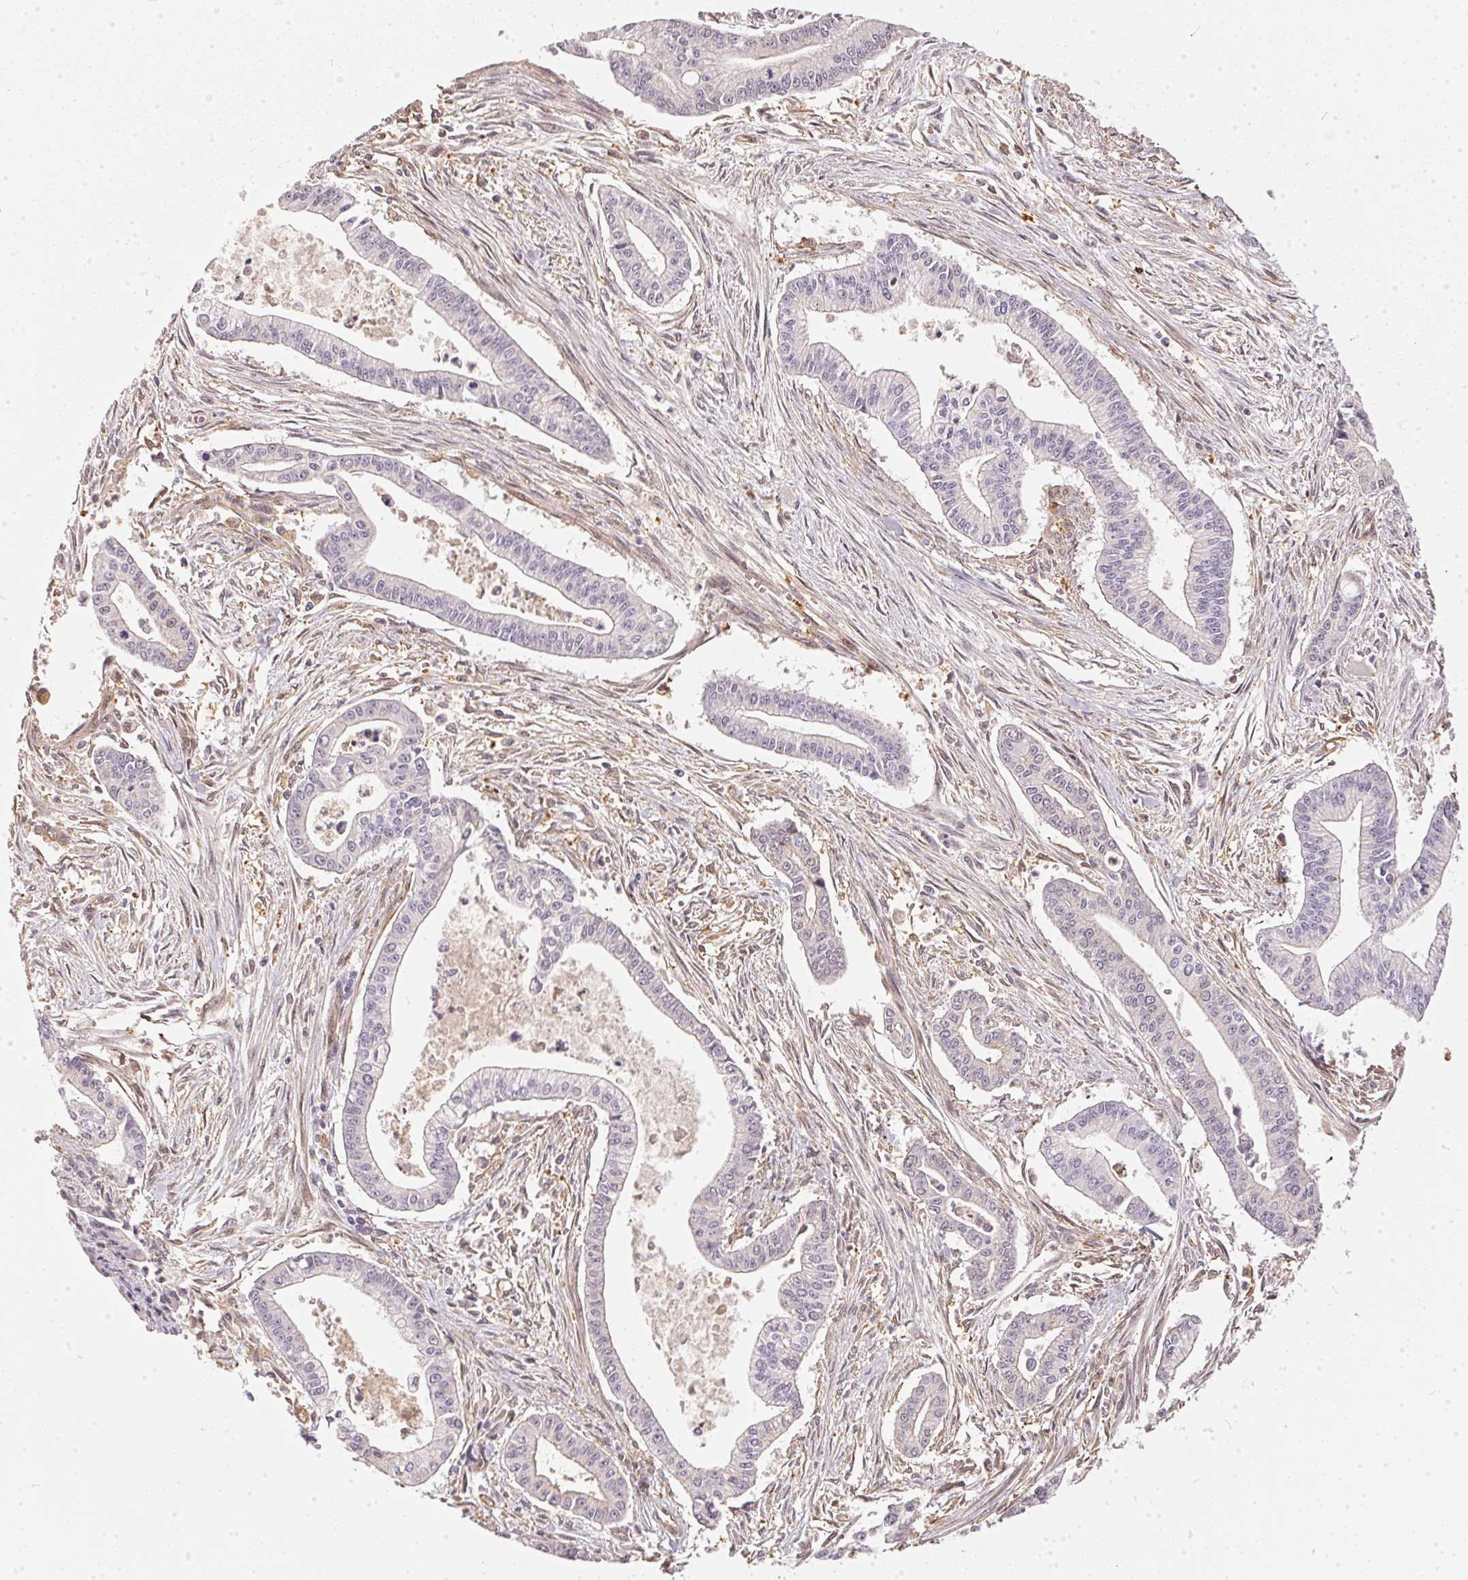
{"staining": {"intensity": "negative", "quantity": "none", "location": "none"}, "tissue": "pancreatic cancer", "cell_type": "Tumor cells", "image_type": "cancer", "snomed": [{"axis": "morphology", "description": "Adenocarcinoma, NOS"}, {"axis": "topography", "description": "Pancreas"}], "caption": "Immunohistochemical staining of human pancreatic cancer demonstrates no significant staining in tumor cells. (DAB IHC, high magnification).", "gene": "BLMH", "patient": {"sex": "female", "age": 65}}